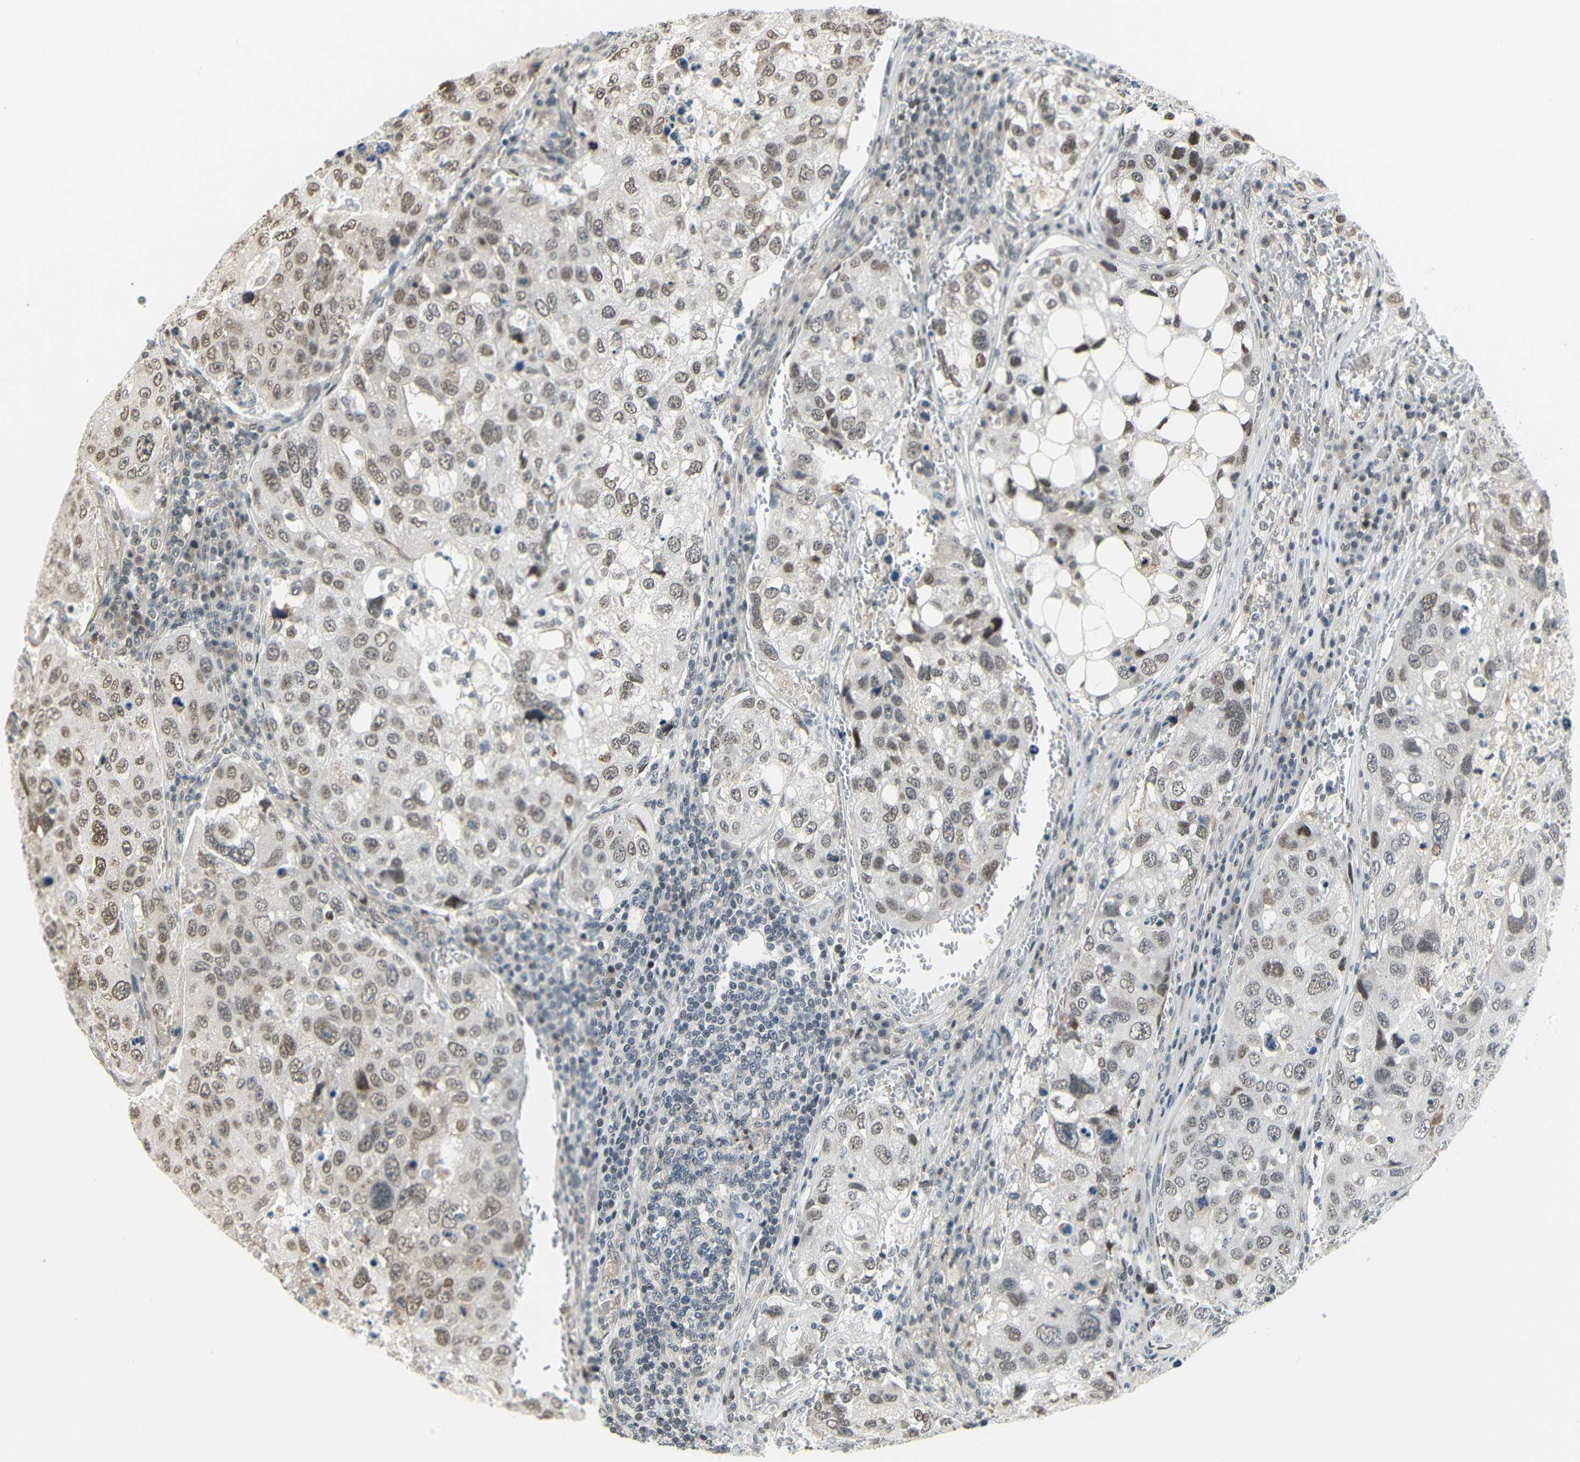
{"staining": {"intensity": "moderate", "quantity": ">75%", "location": "nuclear"}, "tissue": "urothelial cancer", "cell_type": "Tumor cells", "image_type": "cancer", "snomed": [{"axis": "morphology", "description": "Urothelial carcinoma, High grade"}, {"axis": "topography", "description": "Lymph node"}, {"axis": "topography", "description": "Urinary bladder"}], "caption": "IHC of high-grade urothelial carcinoma displays medium levels of moderate nuclear staining in approximately >75% of tumor cells.", "gene": "IMPG2", "patient": {"sex": "male", "age": 51}}